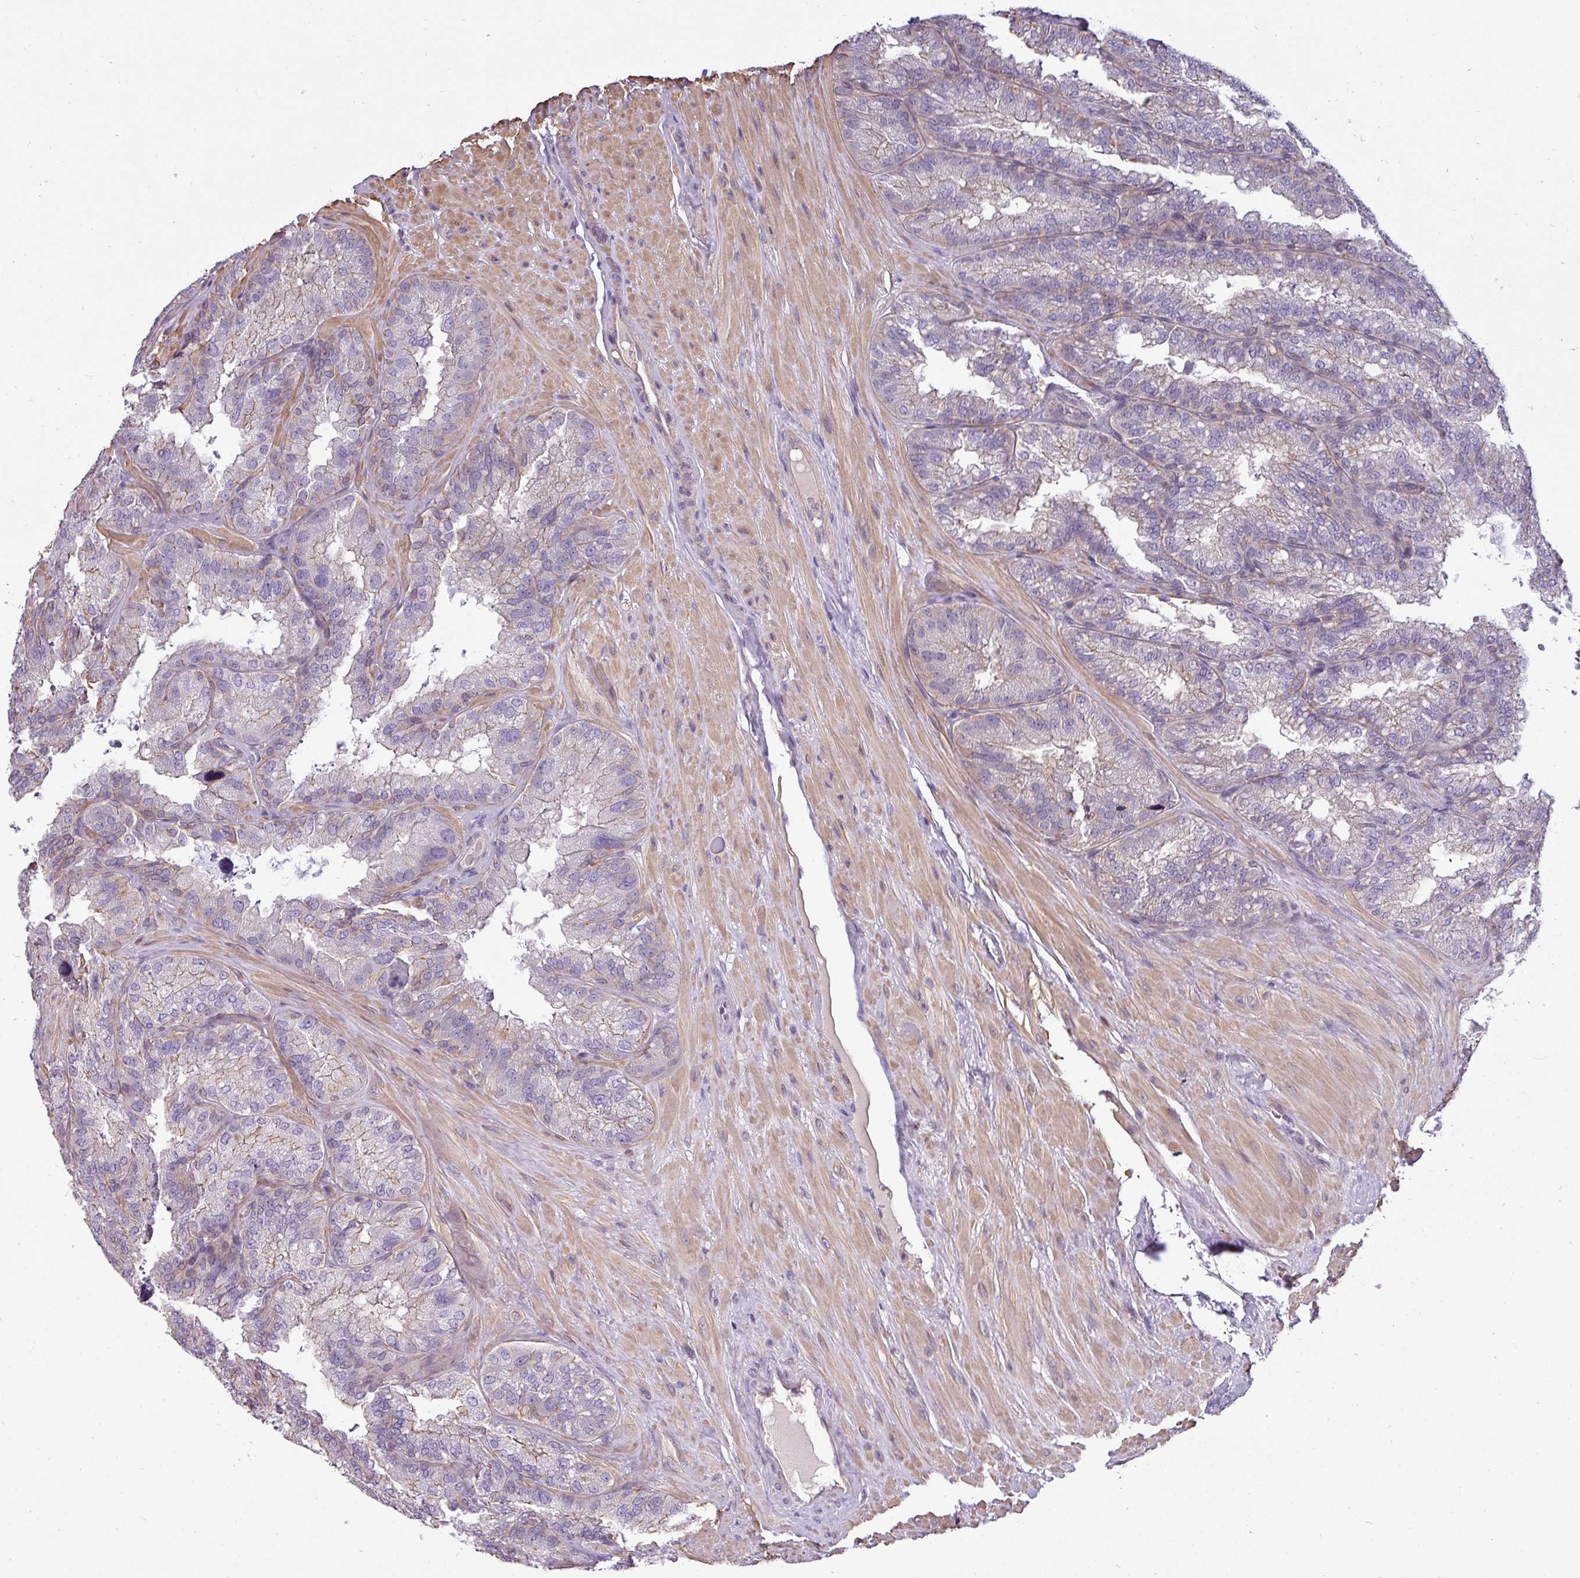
{"staining": {"intensity": "negative", "quantity": "none", "location": "none"}, "tissue": "seminal vesicle", "cell_type": "Glandular cells", "image_type": "normal", "snomed": [{"axis": "morphology", "description": "Normal tissue, NOS"}, {"axis": "topography", "description": "Seminal veicle"}], "caption": "Seminal vesicle was stained to show a protein in brown. There is no significant staining in glandular cells. (Immunohistochemistry (ihc), brightfield microscopy, high magnification).", "gene": "ZNF835", "patient": {"sex": "male", "age": 58}}